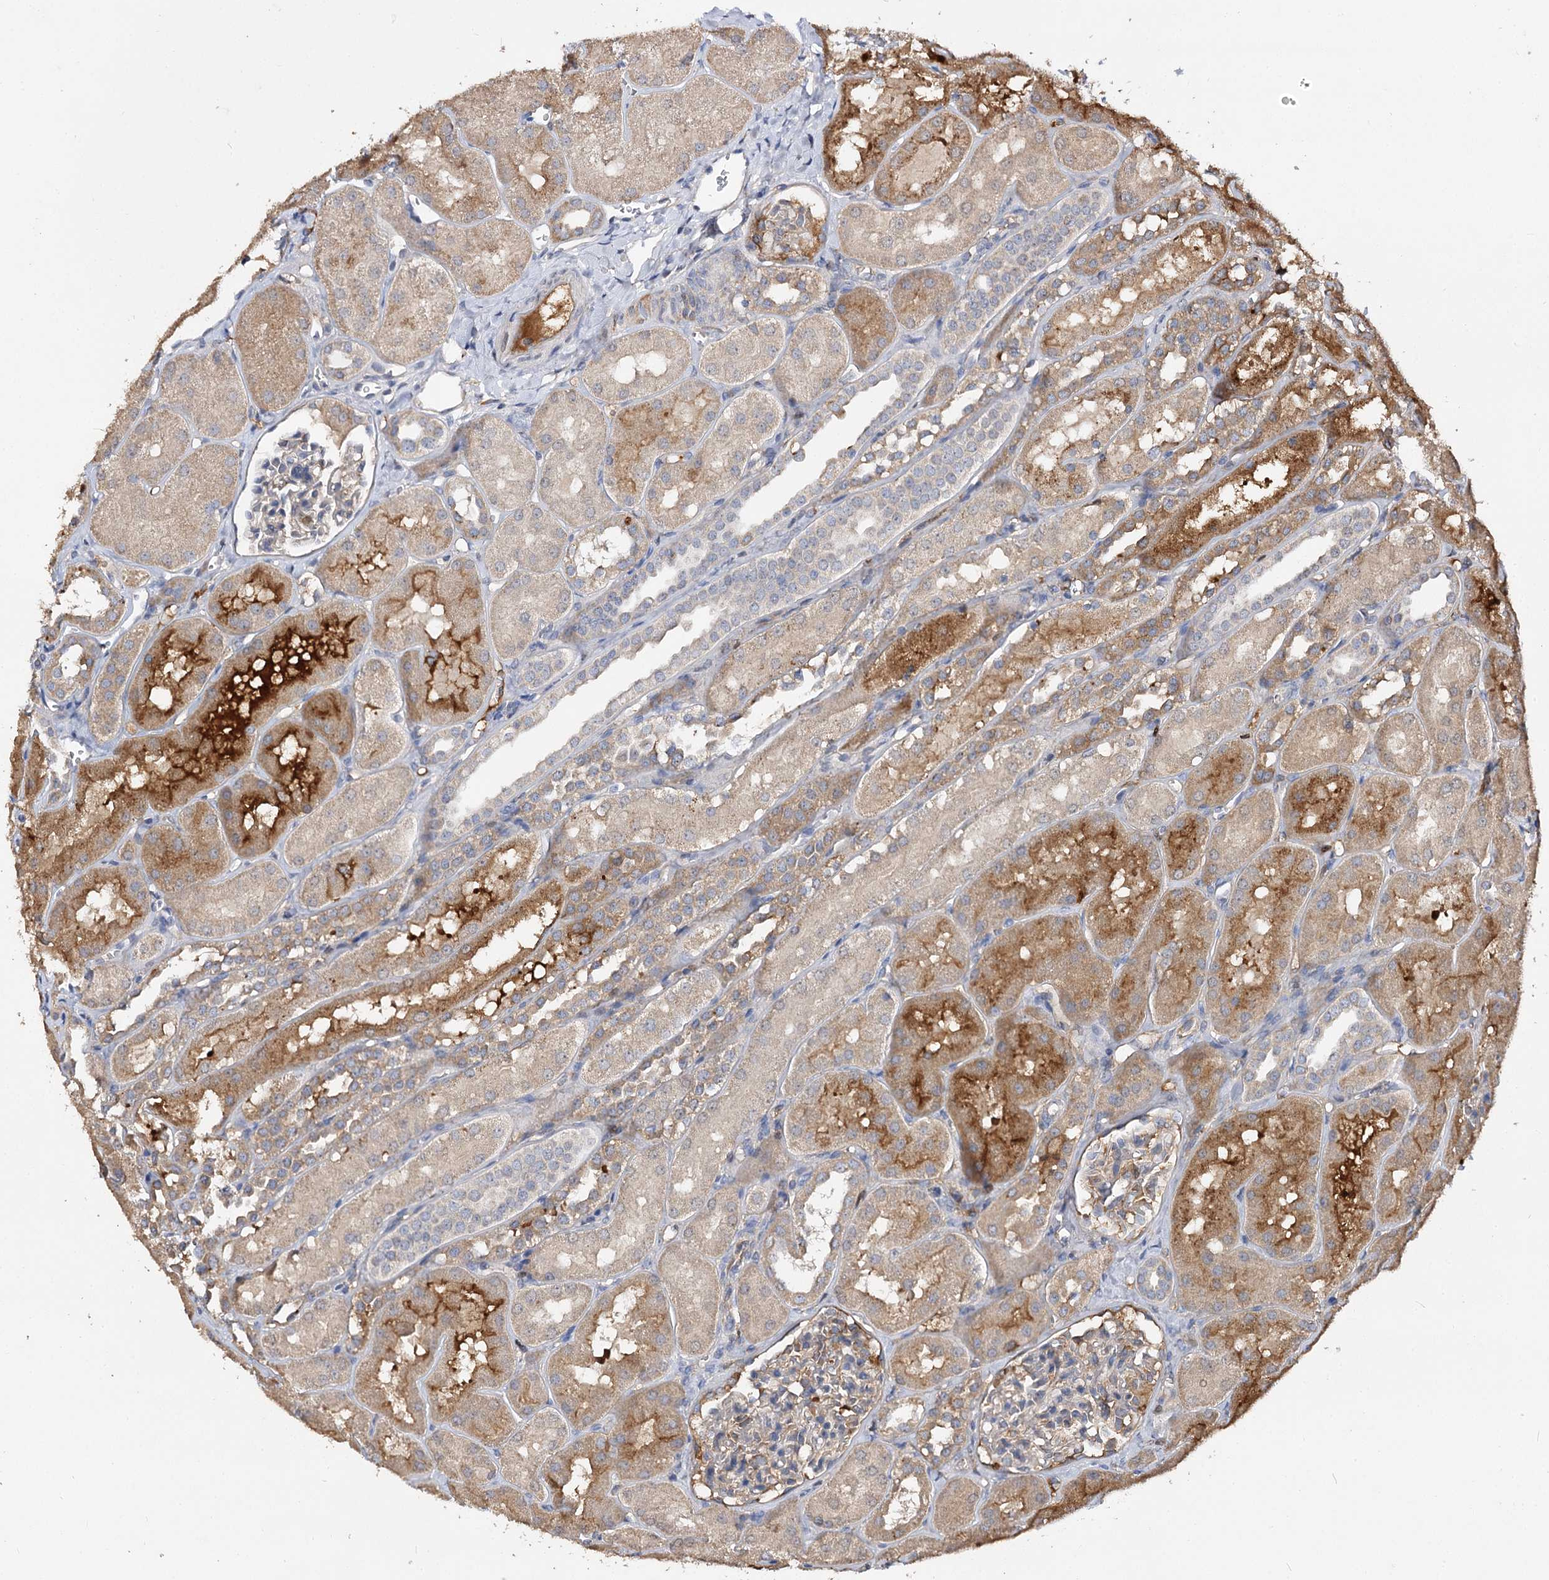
{"staining": {"intensity": "moderate", "quantity": "<25%", "location": "cytoplasmic/membranous"}, "tissue": "kidney", "cell_type": "Cells in glomeruli", "image_type": "normal", "snomed": [{"axis": "morphology", "description": "Normal tissue, NOS"}, {"axis": "topography", "description": "Kidney"}, {"axis": "topography", "description": "Urinary bladder"}], "caption": "Immunohistochemical staining of benign kidney shows low levels of moderate cytoplasmic/membranous staining in about <25% of cells in glomeruli.", "gene": "ARL13A", "patient": {"sex": "male", "age": 16}}